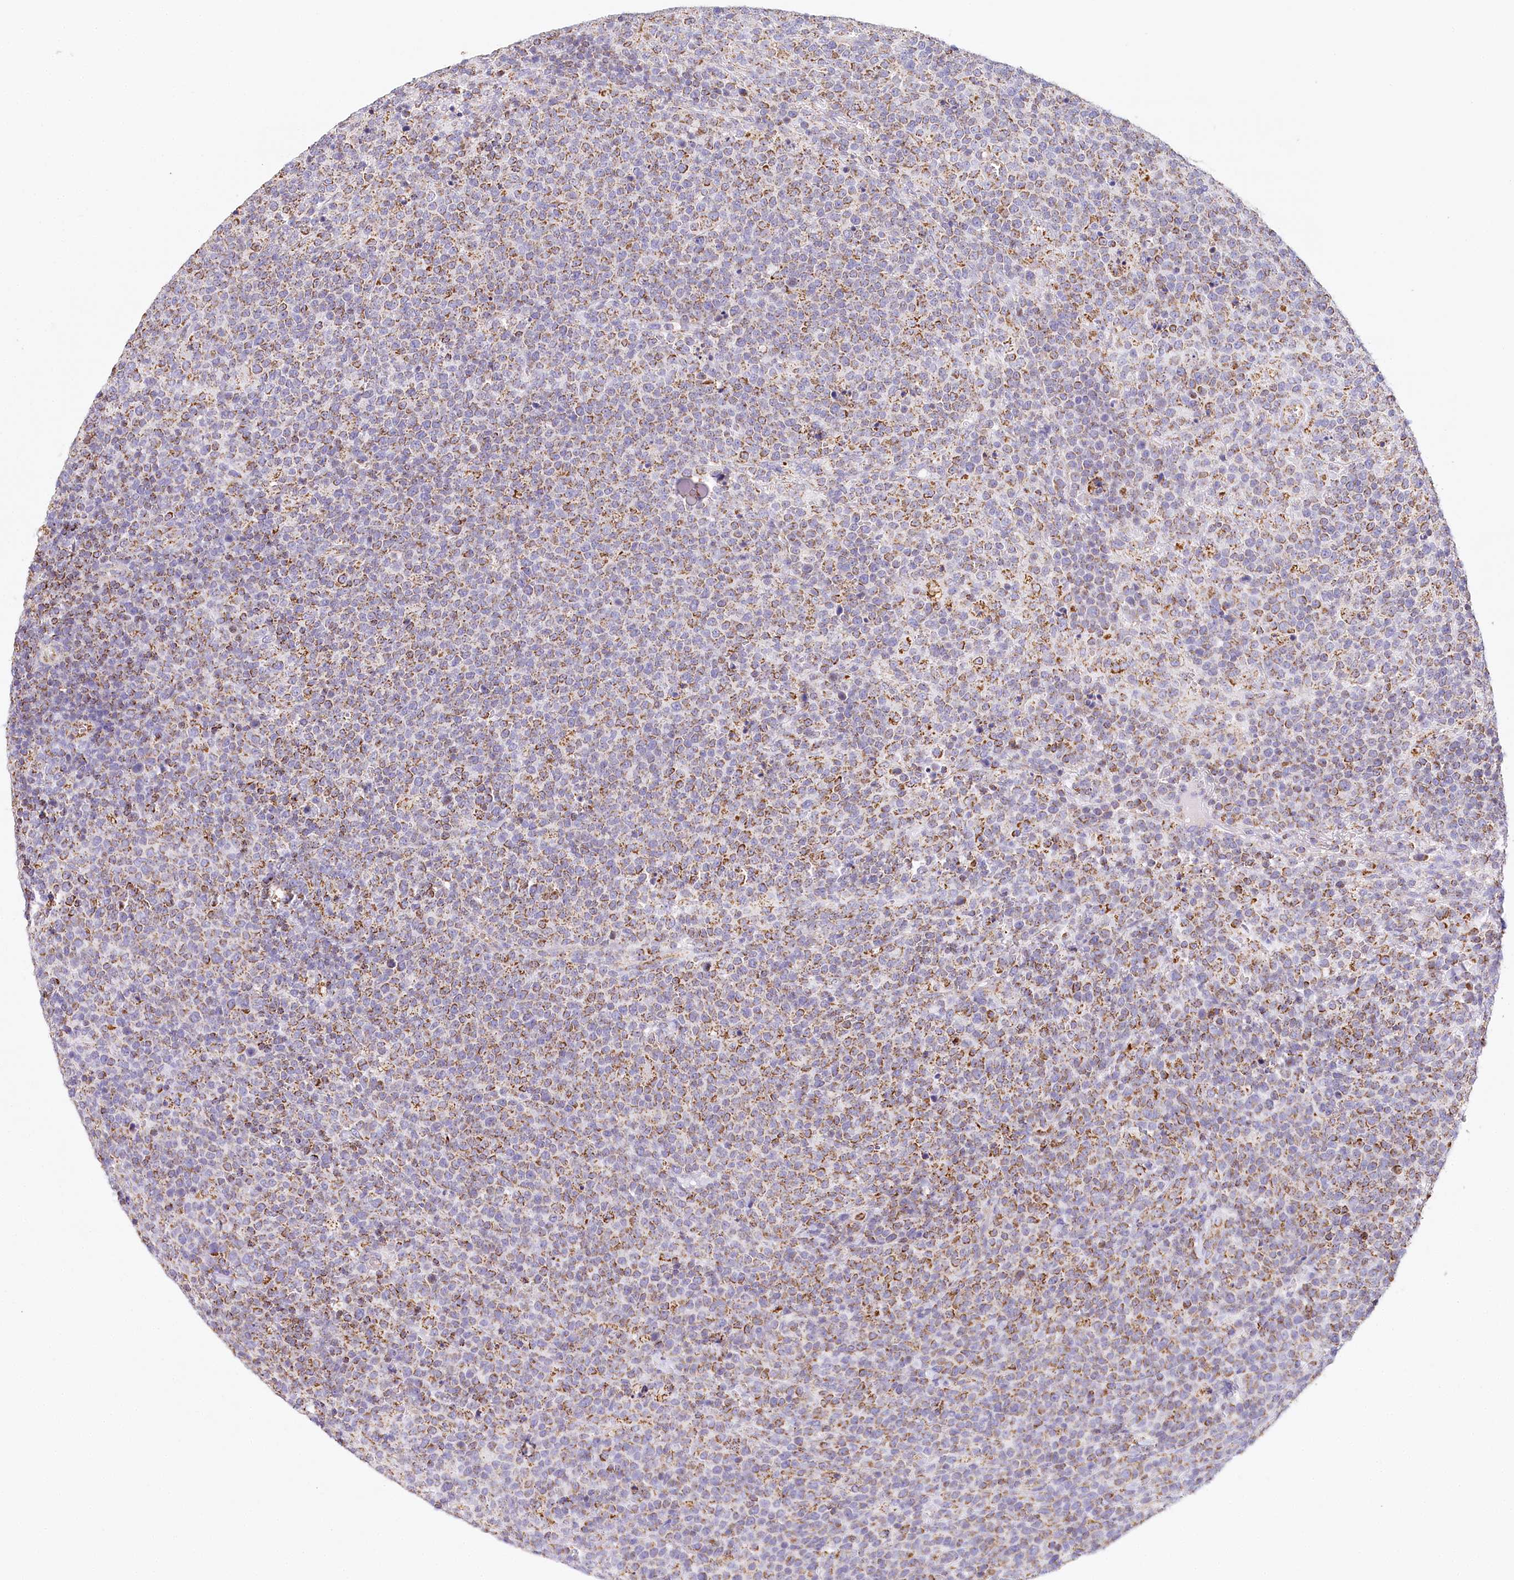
{"staining": {"intensity": "strong", "quantity": "25%-75%", "location": "cytoplasmic/membranous"}, "tissue": "lymphoma", "cell_type": "Tumor cells", "image_type": "cancer", "snomed": [{"axis": "morphology", "description": "Malignant lymphoma, non-Hodgkin's type, High grade"}, {"axis": "topography", "description": "Lymph node"}], "caption": "Immunohistochemical staining of human lymphoma reveals strong cytoplasmic/membranous protein expression in approximately 25%-75% of tumor cells.", "gene": "LSS", "patient": {"sex": "male", "age": 61}}